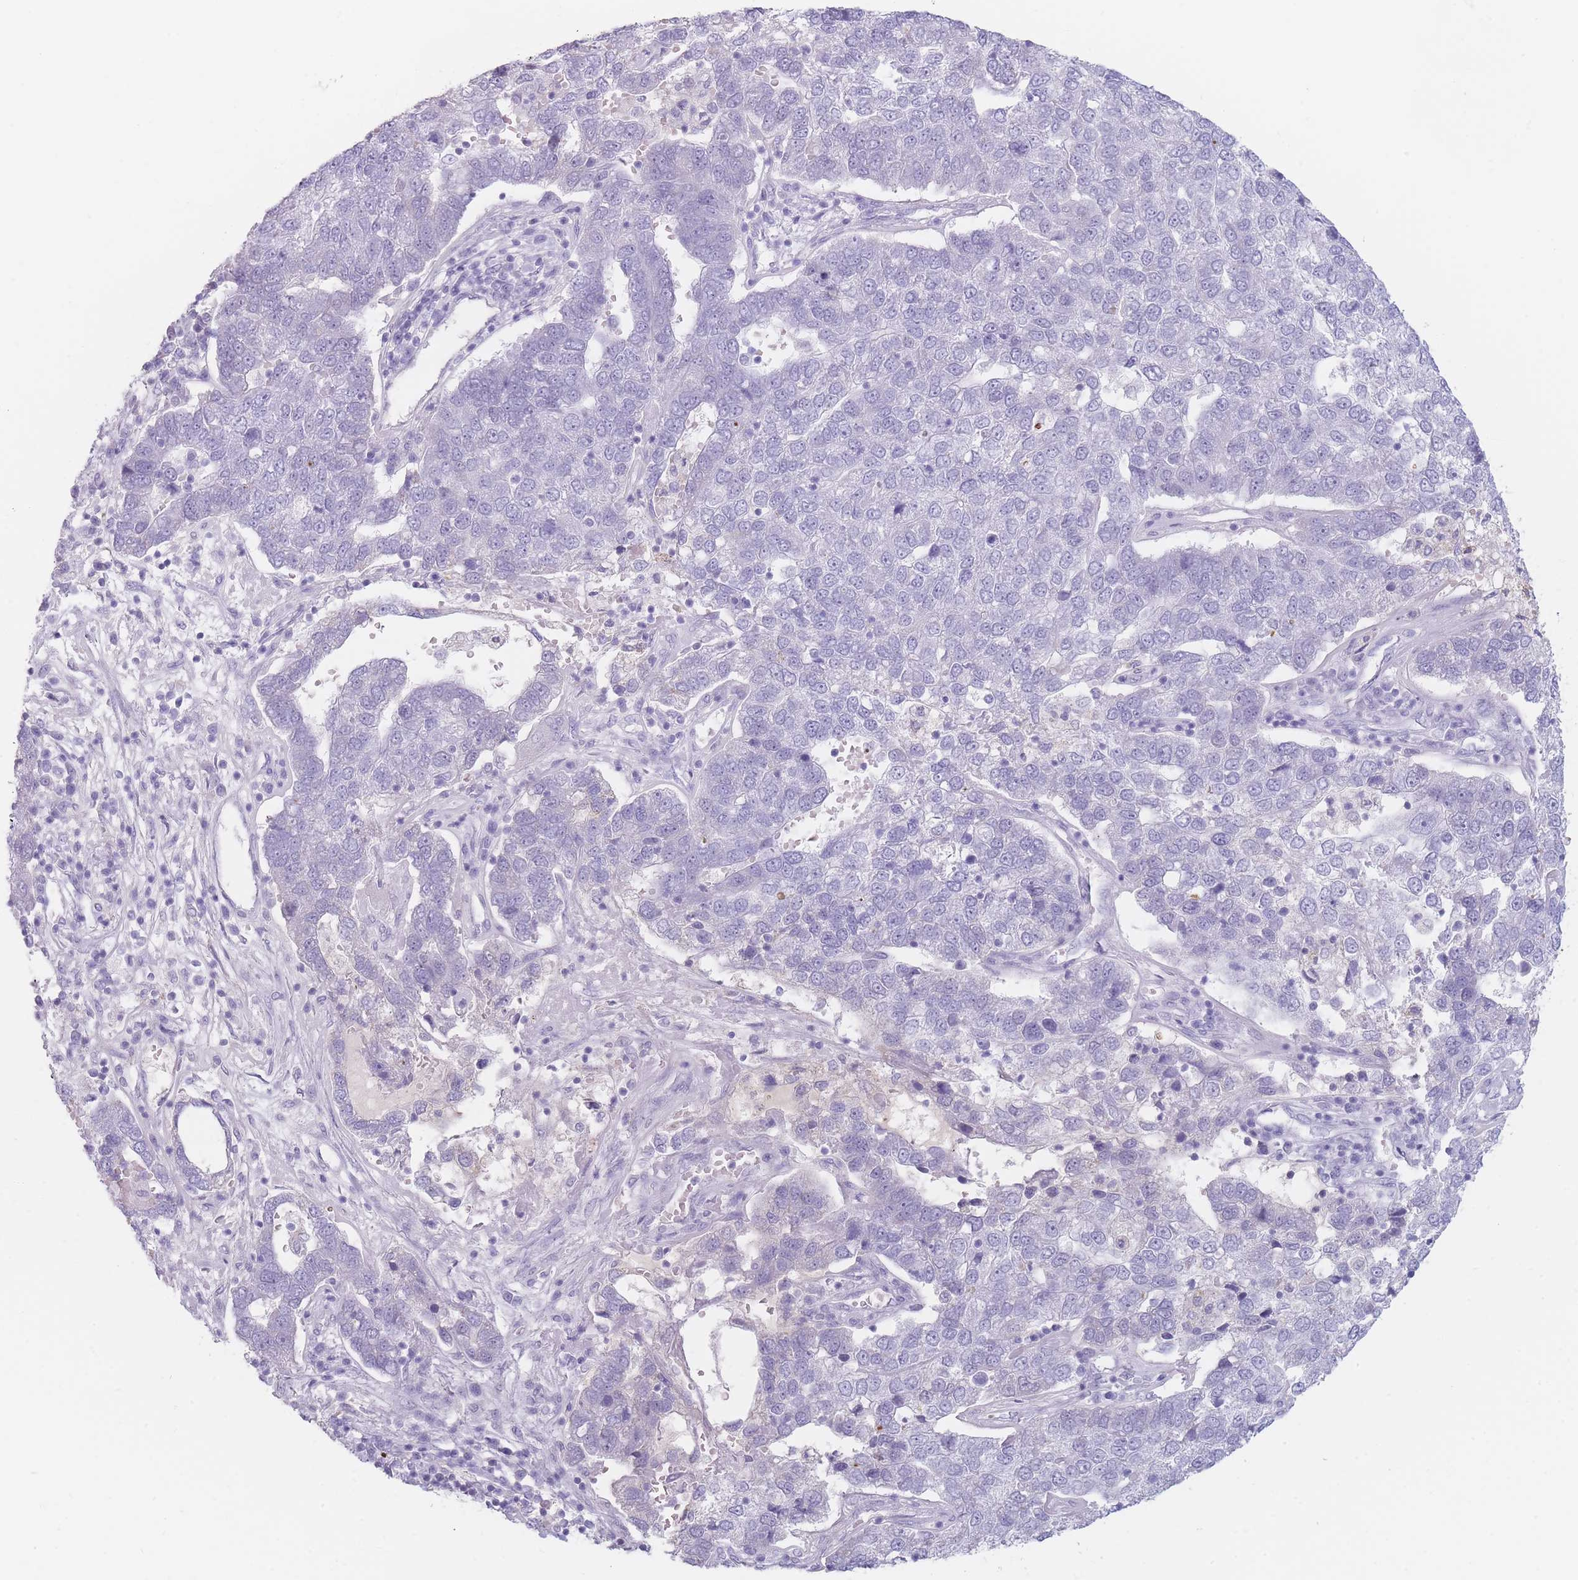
{"staining": {"intensity": "negative", "quantity": "none", "location": "none"}, "tissue": "pancreatic cancer", "cell_type": "Tumor cells", "image_type": "cancer", "snomed": [{"axis": "morphology", "description": "Adenocarcinoma, NOS"}, {"axis": "topography", "description": "Pancreas"}], "caption": "This is an IHC micrograph of human adenocarcinoma (pancreatic). There is no expression in tumor cells.", "gene": "GPR12", "patient": {"sex": "female", "age": 61}}